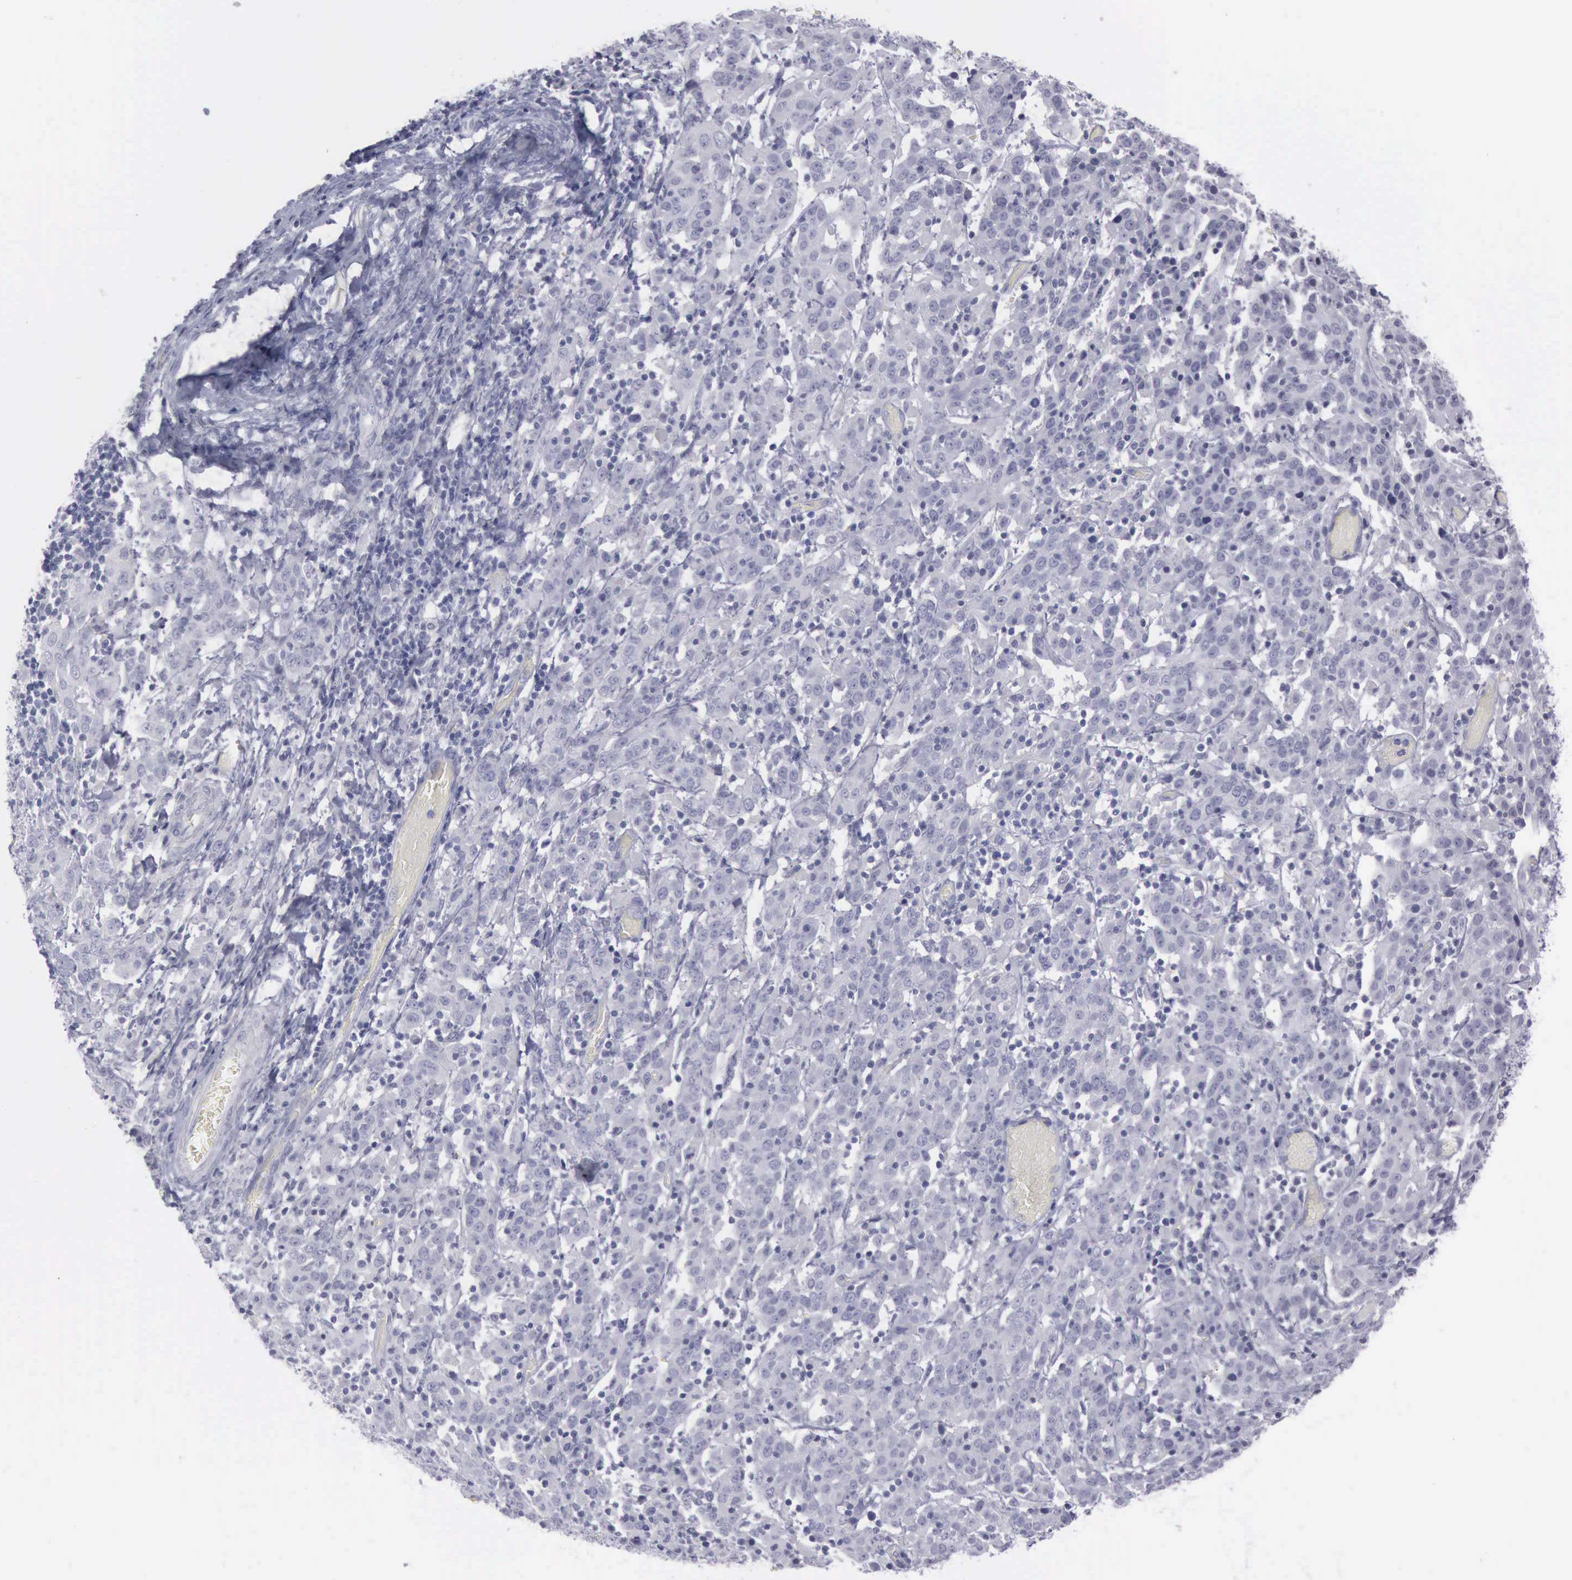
{"staining": {"intensity": "negative", "quantity": "none", "location": "none"}, "tissue": "cervical cancer", "cell_type": "Tumor cells", "image_type": "cancer", "snomed": [{"axis": "morphology", "description": "Normal tissue, NOS"}, {"axis": "morphology", "description": "Squamous cell carcinoma, NOS"}, {"axis": "topography", "description": "Cervix"}], "caption": "A histopathology image of human cervical cancer is negative for staining in tumor cells.", "gene": "CDH2", "patient": {"sex": "female", "age": 67}}